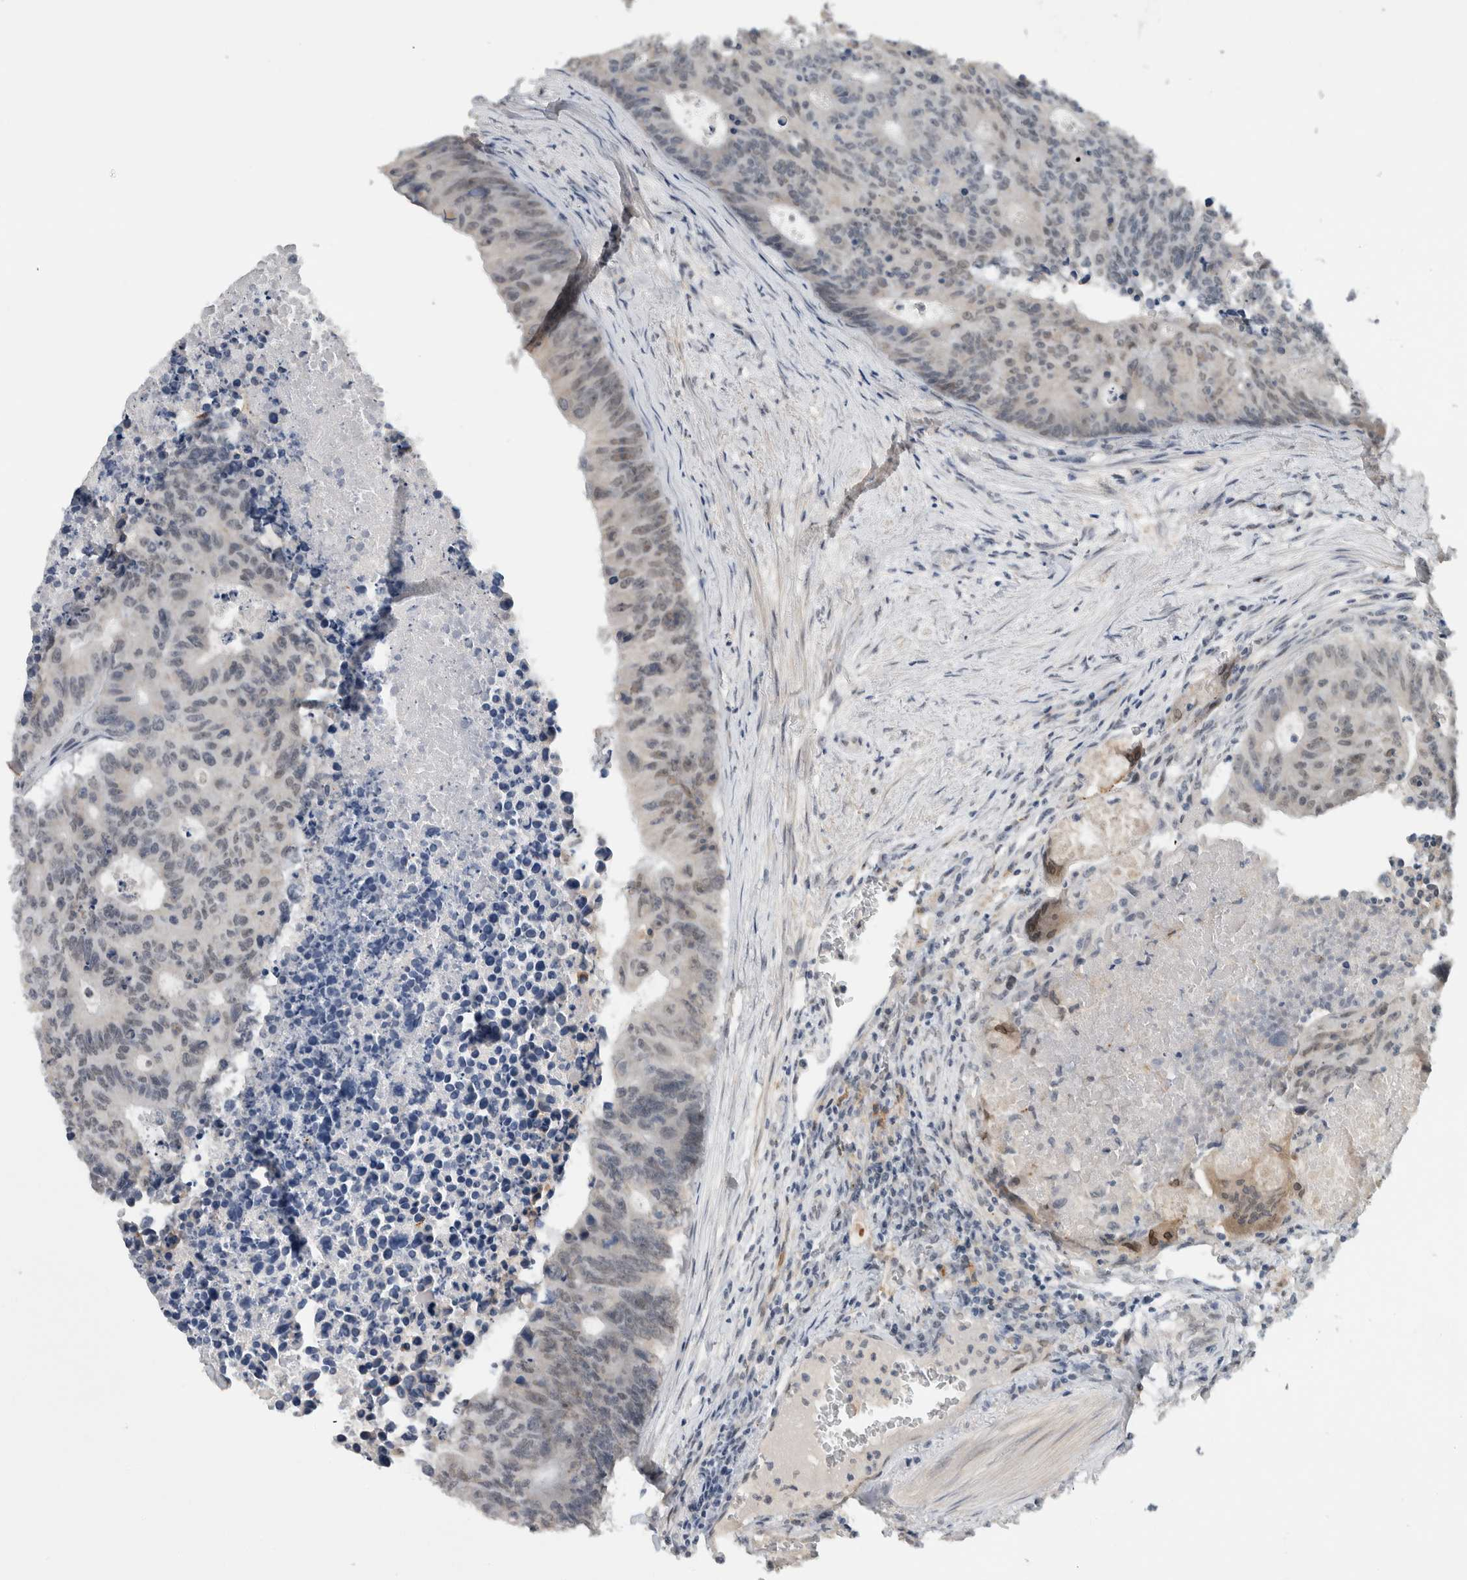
{"staining": {"intensity": "weak", "quantity": "<25%", "location": "nuclear"}, "tissue": "colorectal cancer", "cell_type": "Tumor cells", "image_type": "cancer", "snomed": [{"axis": "morphology", "description": "Adenocarcinoma, NOS"}, {"axis": "topography", "description": "Colon"}], "caption": "An image of adenocarcinoma (colorectal) stained for a protein shows no brown staining in tumor cells.", "gene": "PRXL2A", "patient": {"sex": "male", "age": 87}}